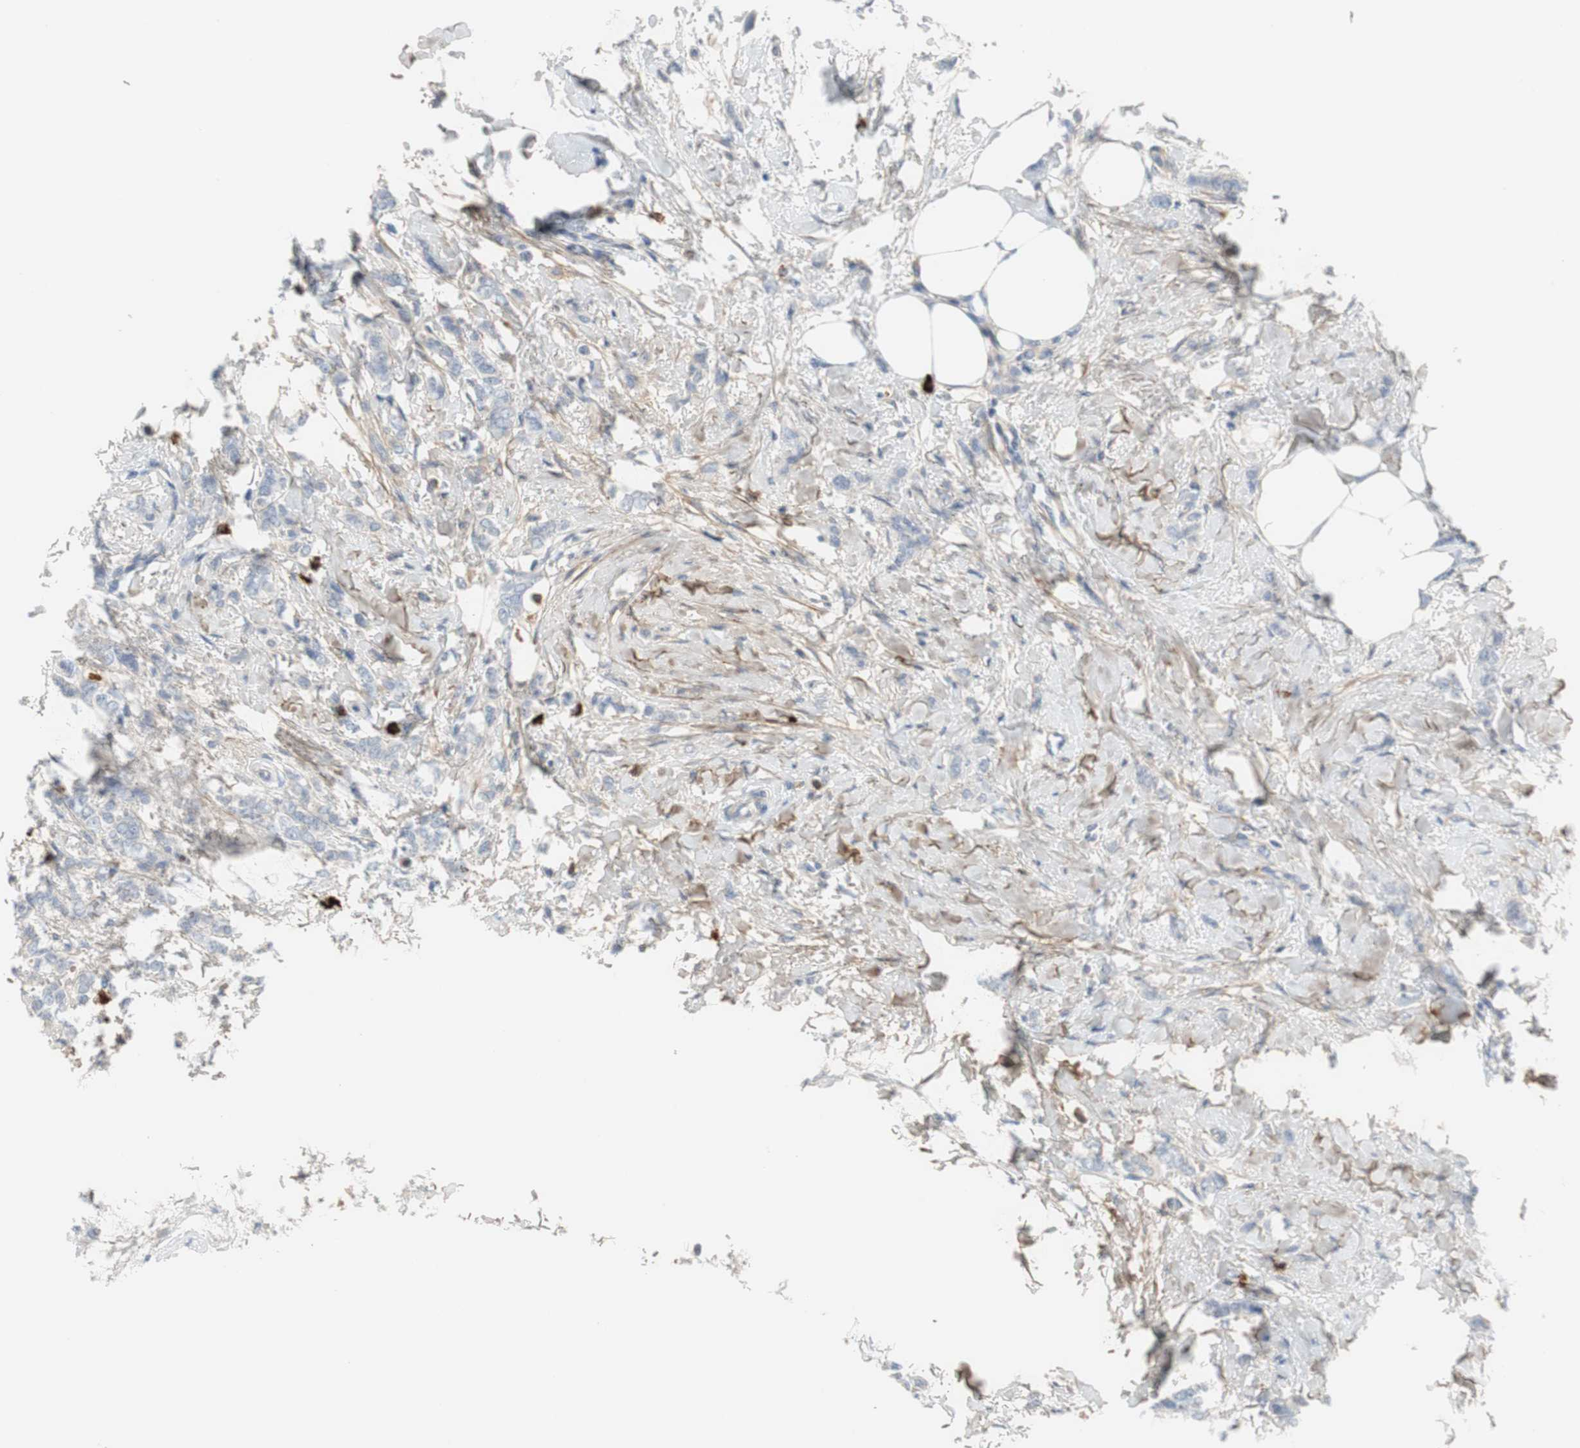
{"staining": {"intensity": "negative", "quantity": "none", "location": "none"}, "tissue": "breast cancer", "cell_type": "Tumor cells", "image_type": "cancer", "snomed": [{"axis": "morphology", "description": "Lobular carcinoma, in situ"}, {"axis": "morphology", "description": "Lobular carcinoma"}, {"axis": "topography", "description": "Breast"}], "caption": "Tumor cells show no significant protein expression in breast cancer (lobular carcinoma in situ).", "gene": "COL12A1", "patient": {"sex": "female", "age": 41}}